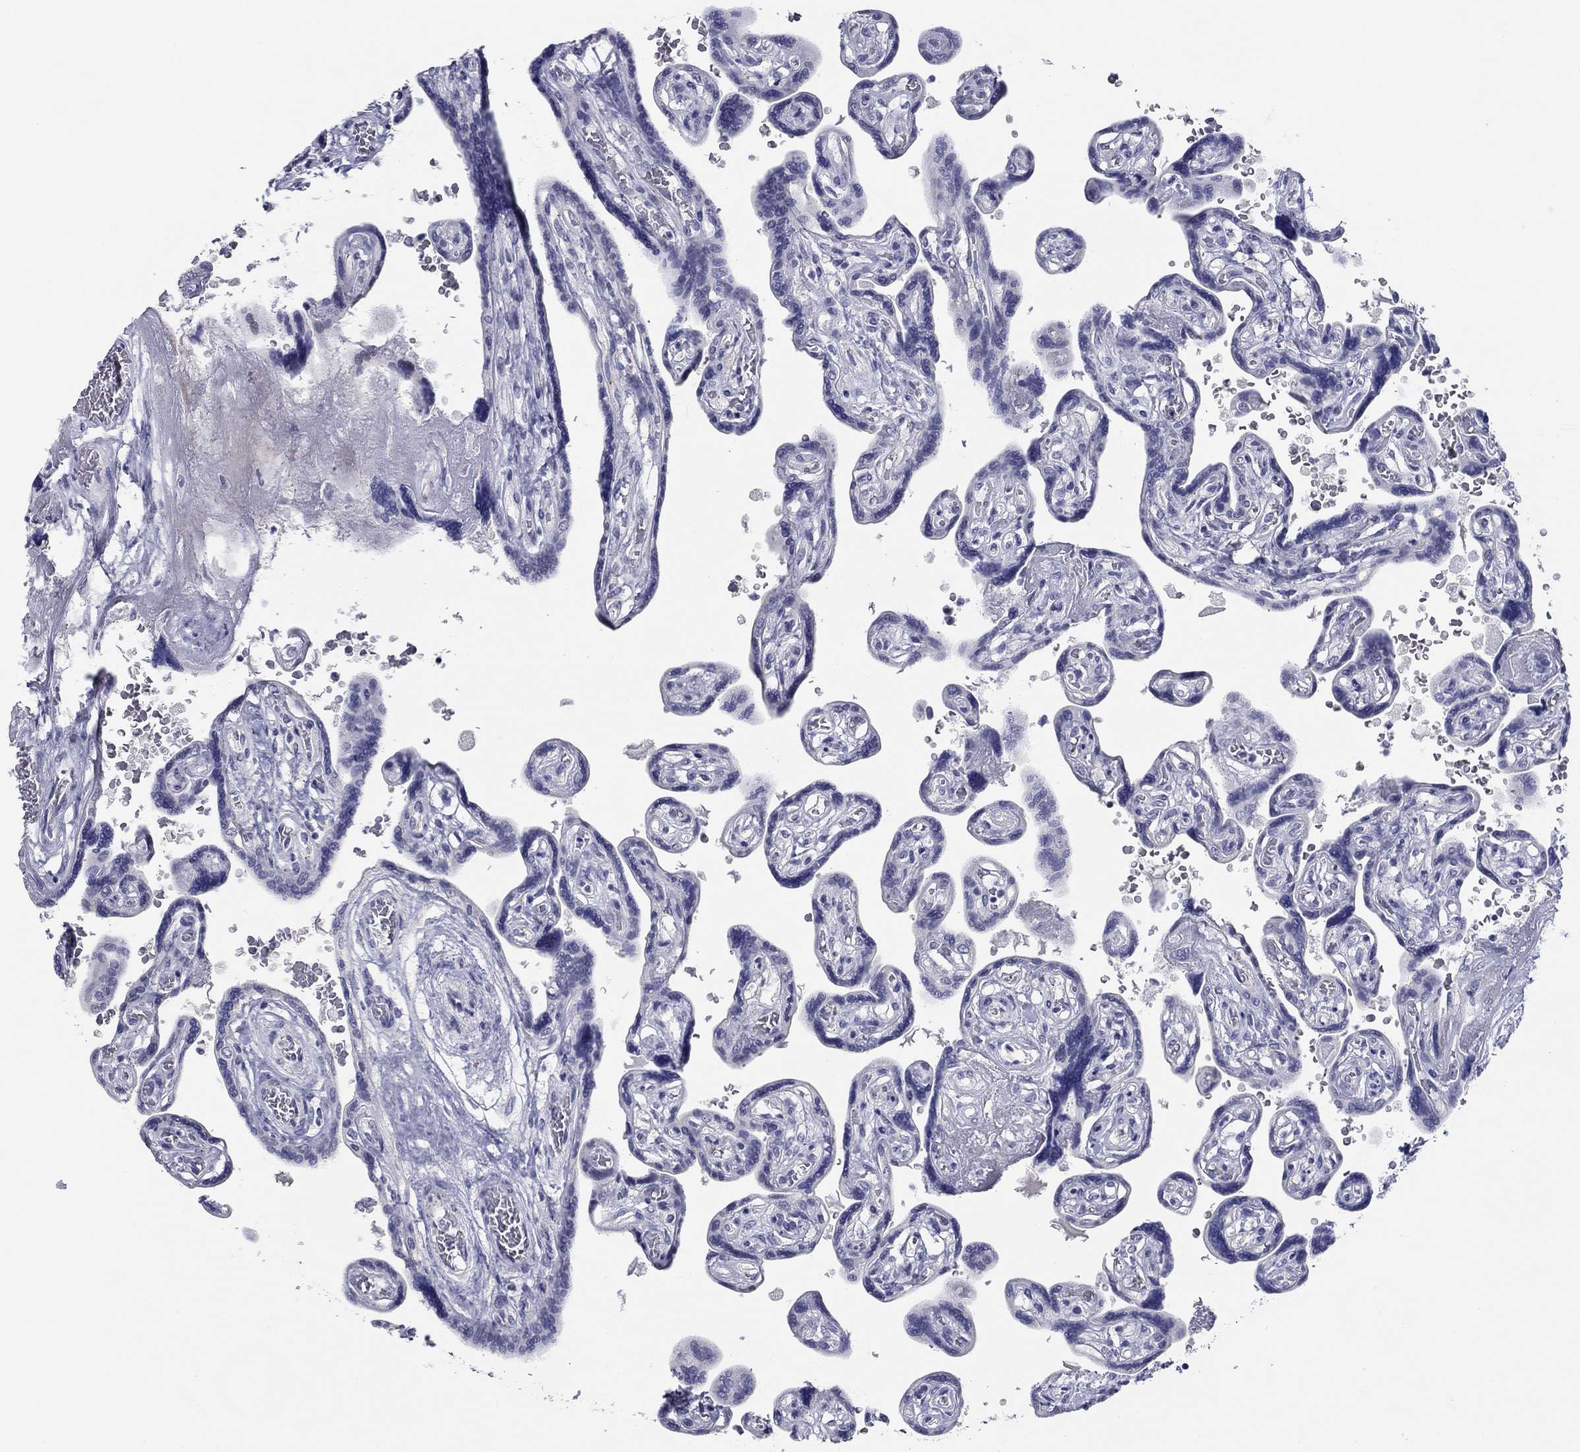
{"staining": {"intensity": "negative", "quantity": "none", "location": "none"}, "tissue": "placenta", "cell_type": "Decidual cells", "image_type": "normal", "snomed": [{"axis": "morphology", "description": "Normal tissue, NOS"}, {"axis": "topography", "description": "Placenta"}], "caption": "Unremarkable placenta was stained to show a protein in brown. There is no significant positivity in decidual cells. Nuclei are stained in blue.", "gene": "ITGAE", "patient": {"sex": "female", "age": 32}}